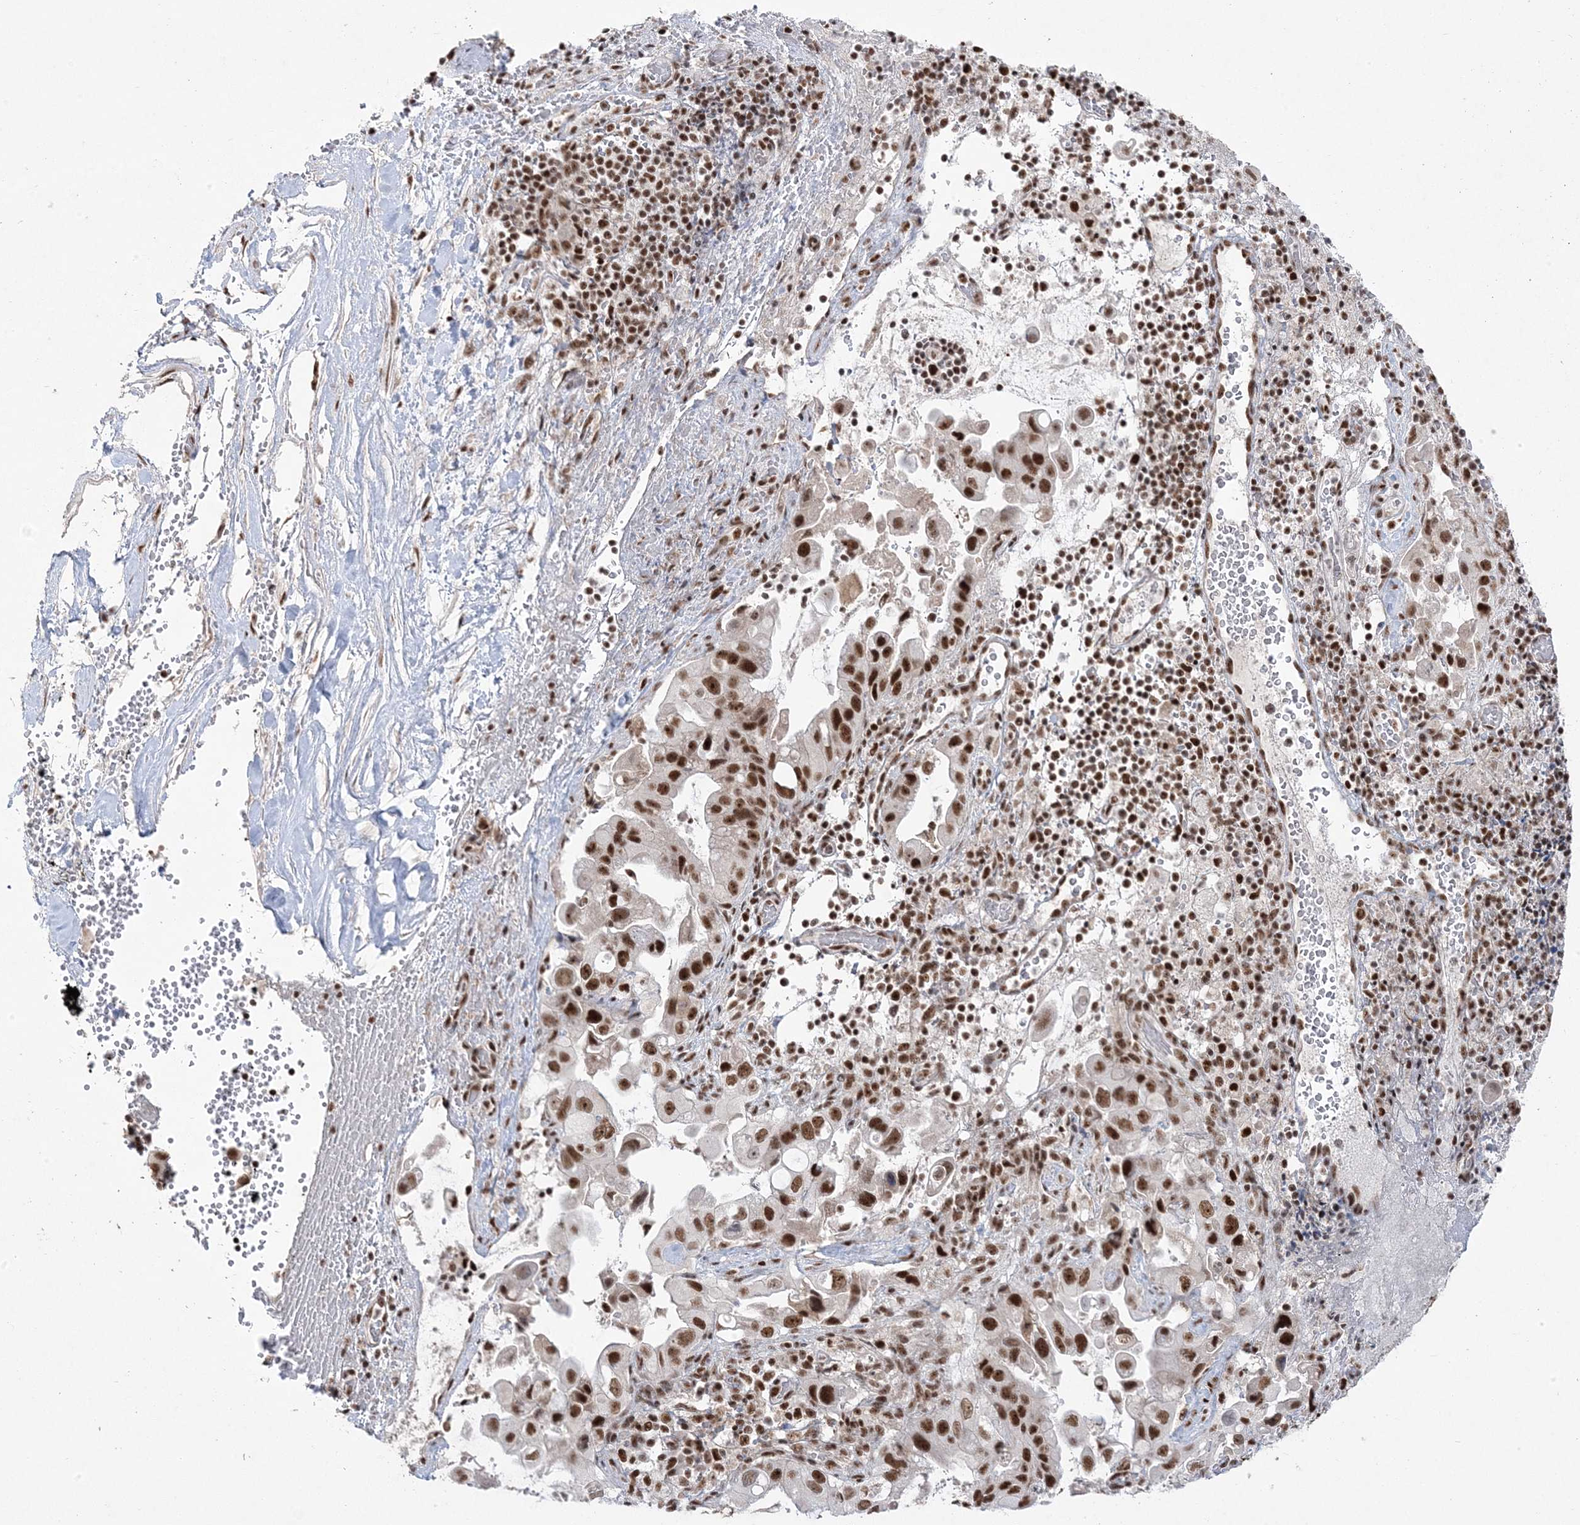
{"staining": {"intensity": "strong", "quantity": ">75%", "location": "nuclear"}, "tissue": "pancreatic cancer", "cell_type": "Tumor cells", "image_type": "cancer", "snomed": [{"axis": "morphology", "description": "Inflammation, NOS"}, {"axis": "morphology", "description": "Adenocarcinoma, NOS"}, {"axis": "topography", "description": "Pancreas"}], "caption": "Tumor cells demonstrate high levels of strong nuclear expression in approximately >75% of cells in human pancreatic cancer.", "gene": "MTREX", "patient": {"sex": "female", "age": 56}}